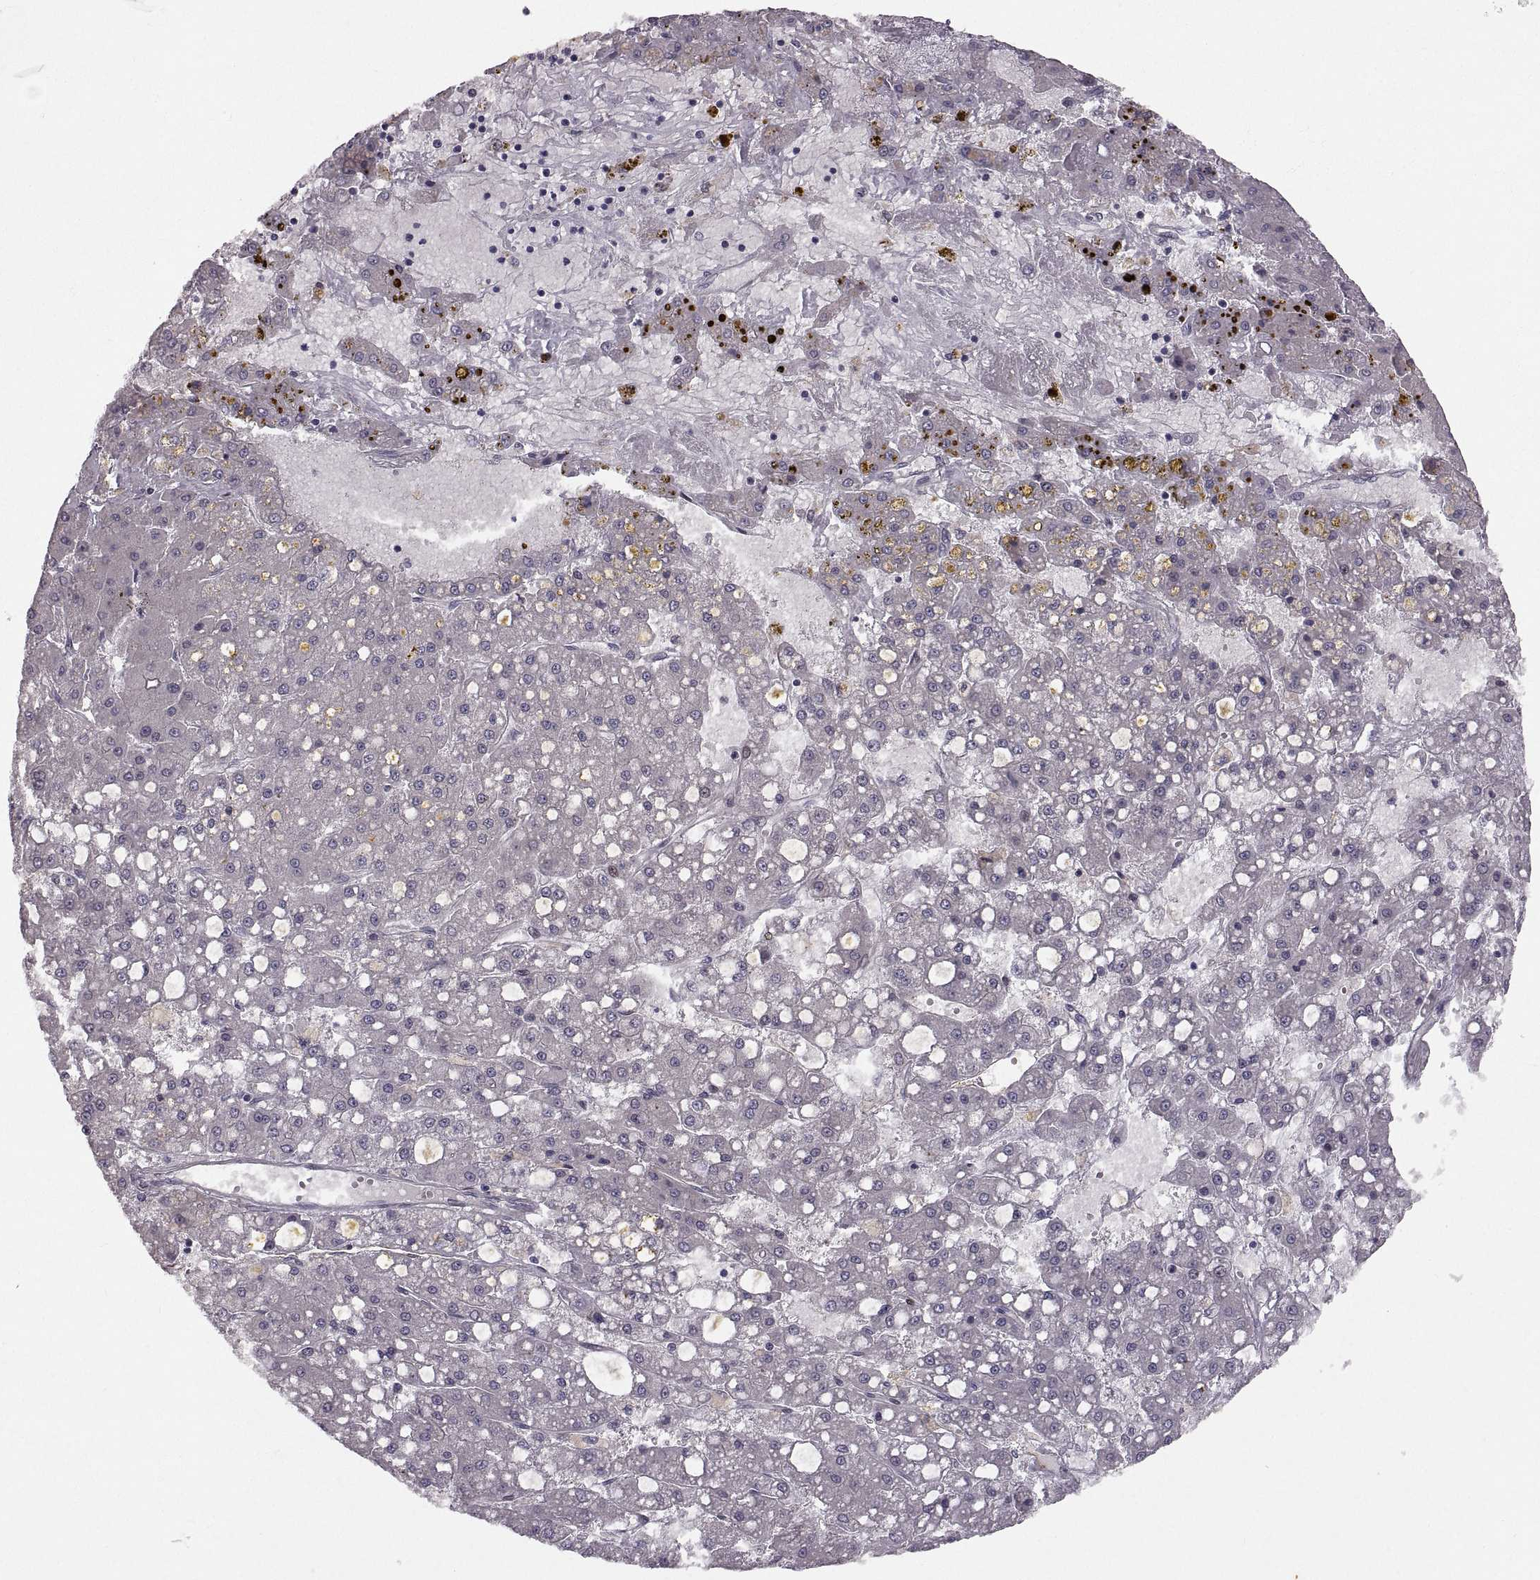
{"staining": {"intensity": "negative", "quantity": "none", "location": "none"}, "tissue": "liver cancer", "cell_type": "Tumor cells", "image_type": "cancer", "snomed": [{"axis": "morphology", "description": "Carcinoma, Hepatocellular, NOS"}, {"axis": "topography", "description": "Liver"}], "caption": "An IHC photomicrograph of hepatocellular carcinoma (liver) is shown. There is no staining in tumor cells of hepatocellular carcinoma (liver).", "gene": "PGM5", "patient": {"sex": "male", "age": 67}}